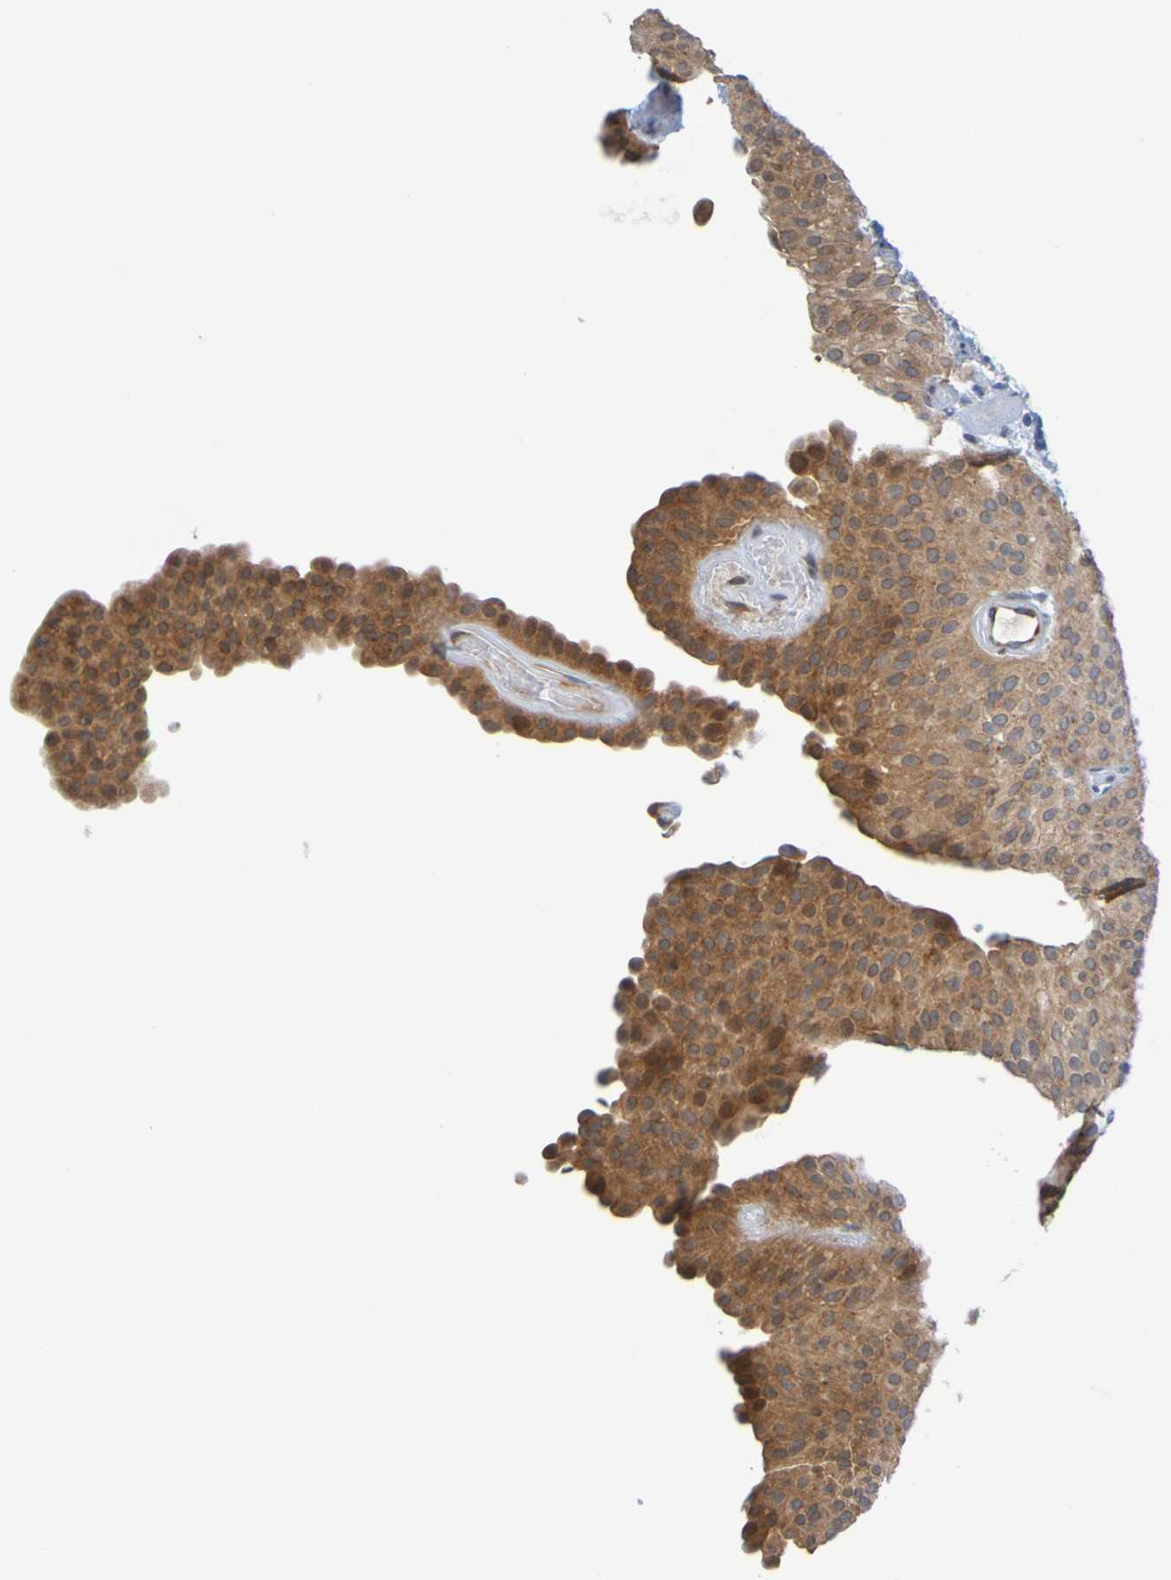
{"staining": {"intensity": "moderate", "quantity": ">75%", "location": "cytoplasmic/membranous"}, "tissue": "urothelial cancer", "cell_type": "Tumor cells", "image_type": "cancer", "snomed": [{"axis": "morphology", "description": "Urothelial carcinoma, Low grade"}, {"axis": "topography", "description": "Urinary bladder"}], "caption": "A medium amount of moderate cytoplasmic/membranous positivity is identified in about >75% of tumor cells in urothelial cancer tissue.", "gene": "MOGS", "patient": {"sex": "female", "age": 60}}